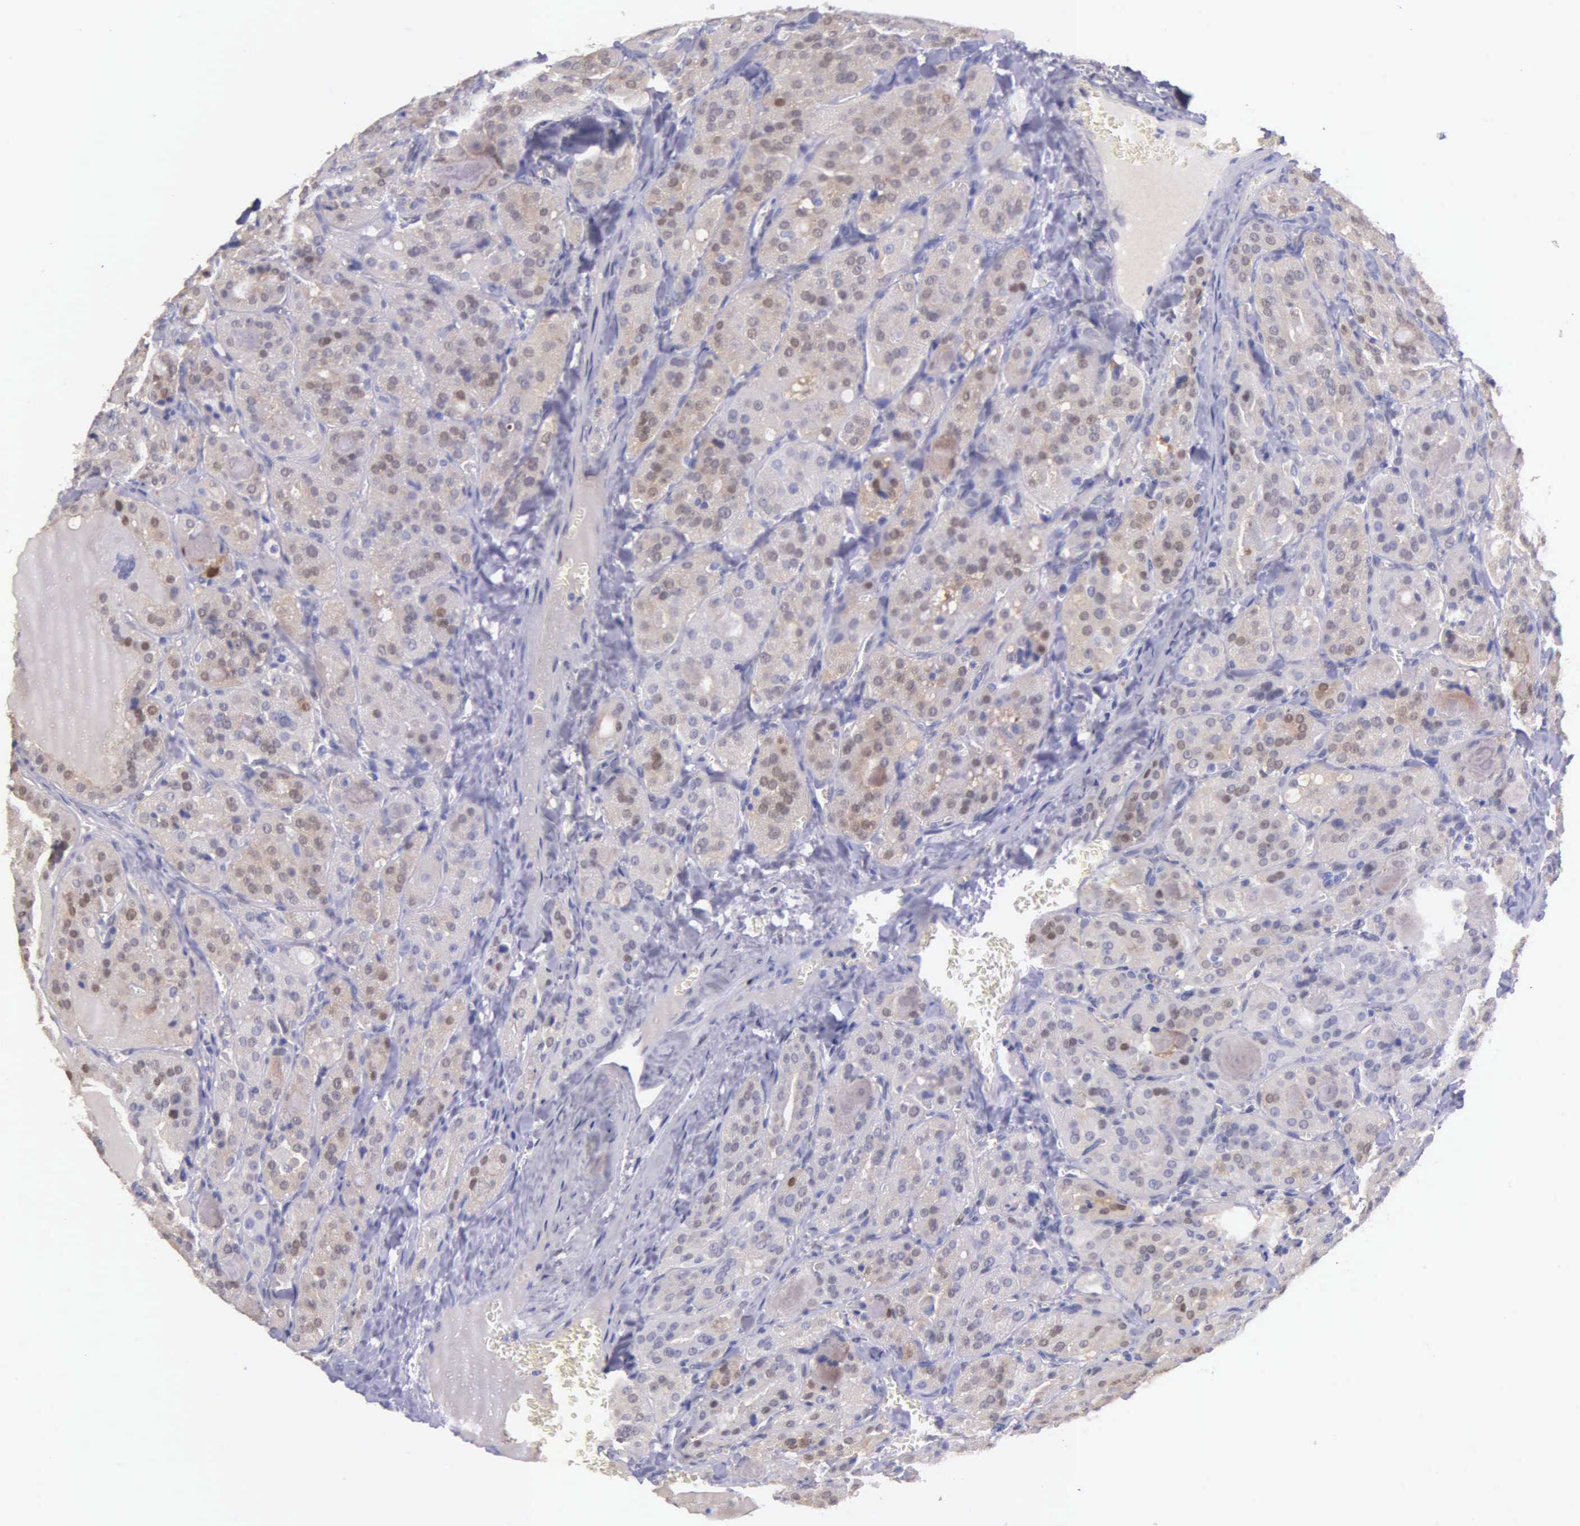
{"staining": {"intensity": "weak", "quantity": "25%-75%", "location": "cytoplasmic/membranous"}, "tissue": "thyroid cancer", "cell_type": "Tumor cells", "image_type": "cancer", "snomed": [{"axis": "morphology", "description": "Carcinoma, NOS"}, {"axis": "topography", "description": "Thyroid gland"}], "caption": "Immunohistochemistry (IHC) of human thyroid cancer displays low levels of weak cytoplasmic/membranous positivity in approximately 25%-75% of tumor cells.", "gene": "GSTT2", "patient": {"sex": "male", "age": 76}}